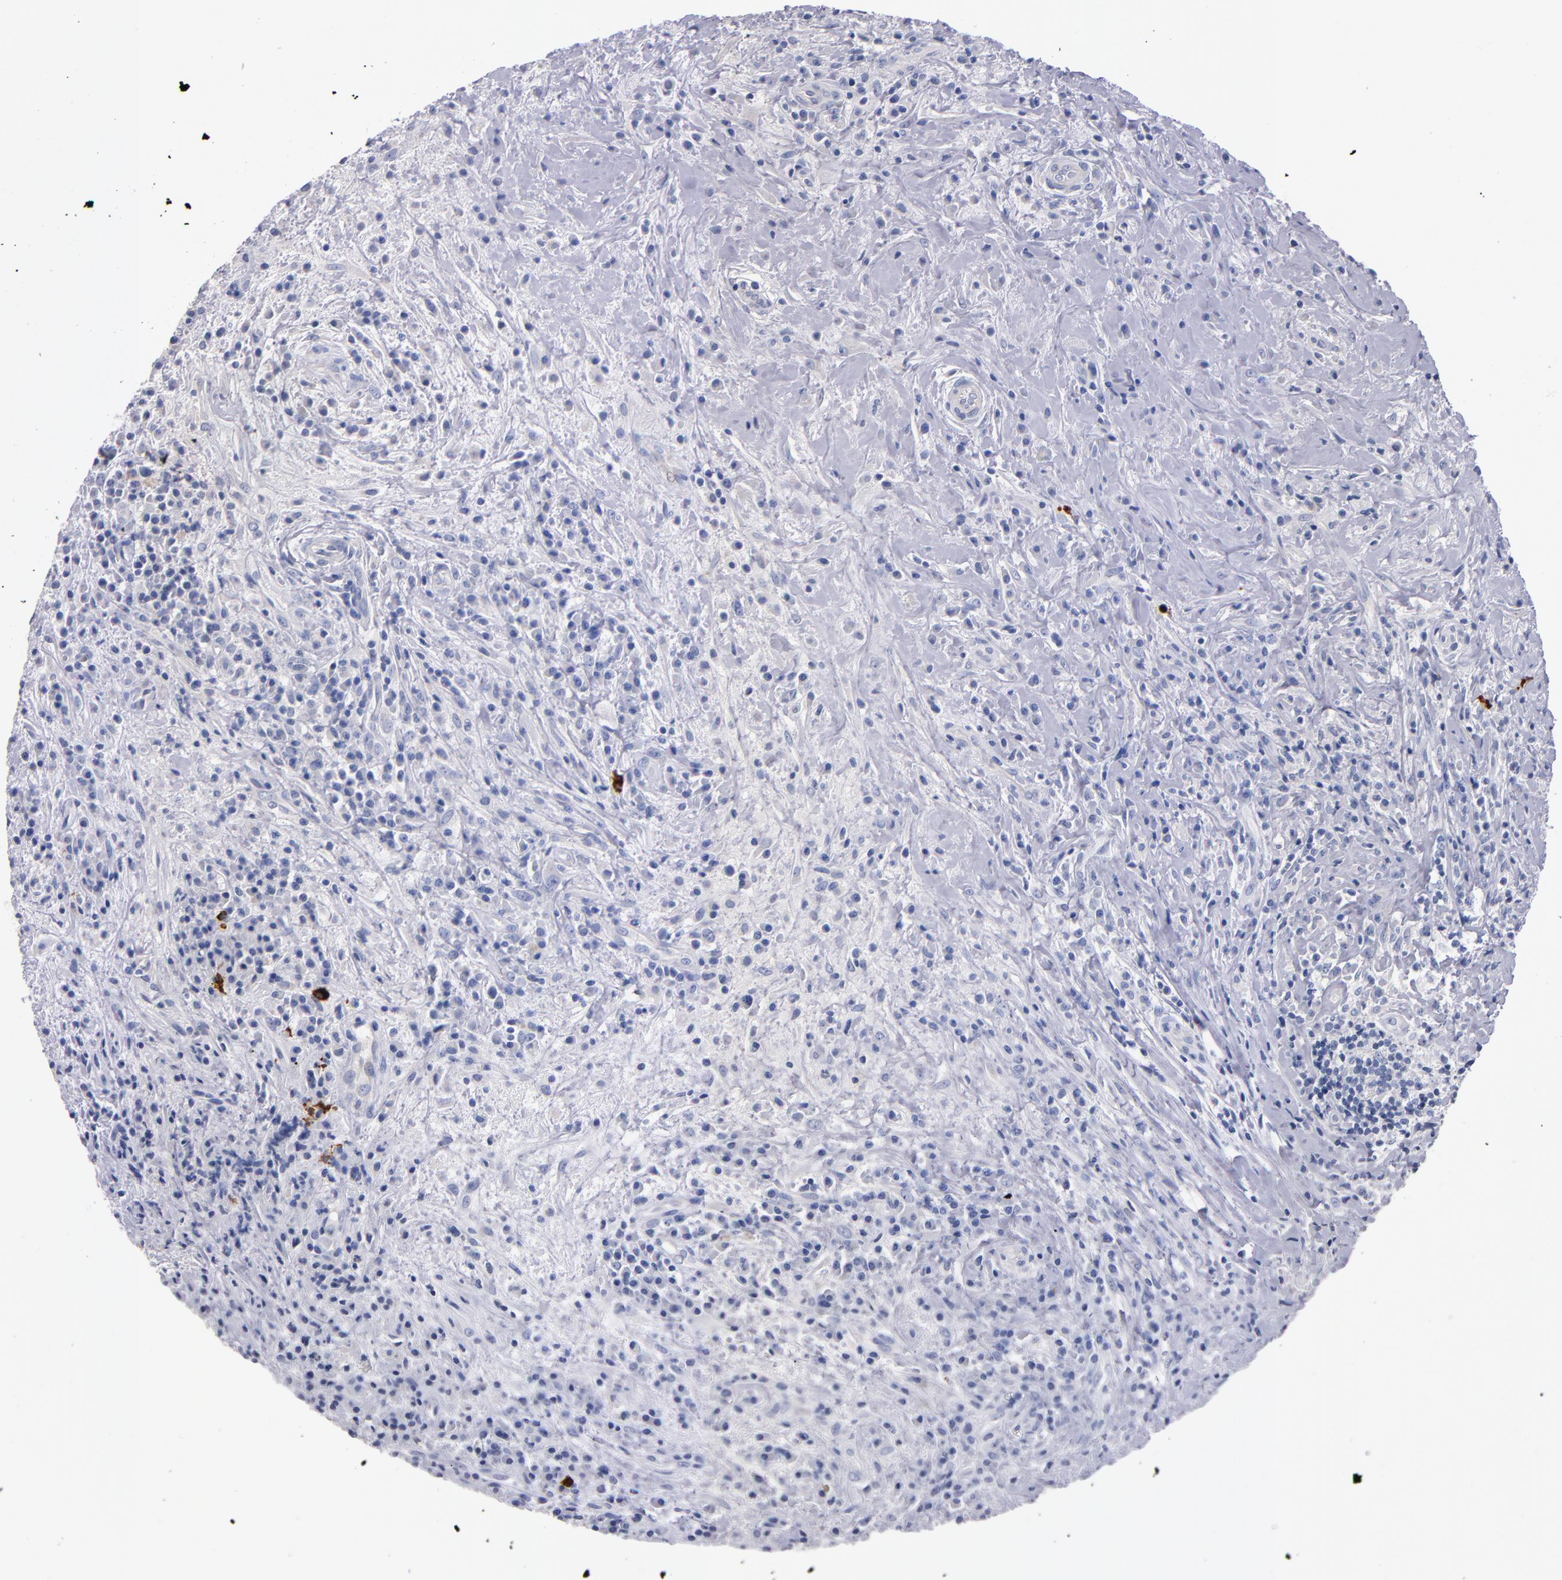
{"staining": {"intensity": "negative", "quantity": "none", "location": "none"}, "tissue": "lymphoma", "cell_type": "Tumor cells", "image_type": "cancer", "snomed": [{"axis": "morphology", "description": "Hodgkin's disease, NOS"}, {"axis": "topography", "description": "Lymph node"}], "caption": "Immunohistochemistry (IHC) histopathology image of human Hodgkin's disease stained for a protein (brown), which exhibits no expression in tumor cells.", "gene": "CNTNAP2", "patient": {"sex": "female", "age": 25}}